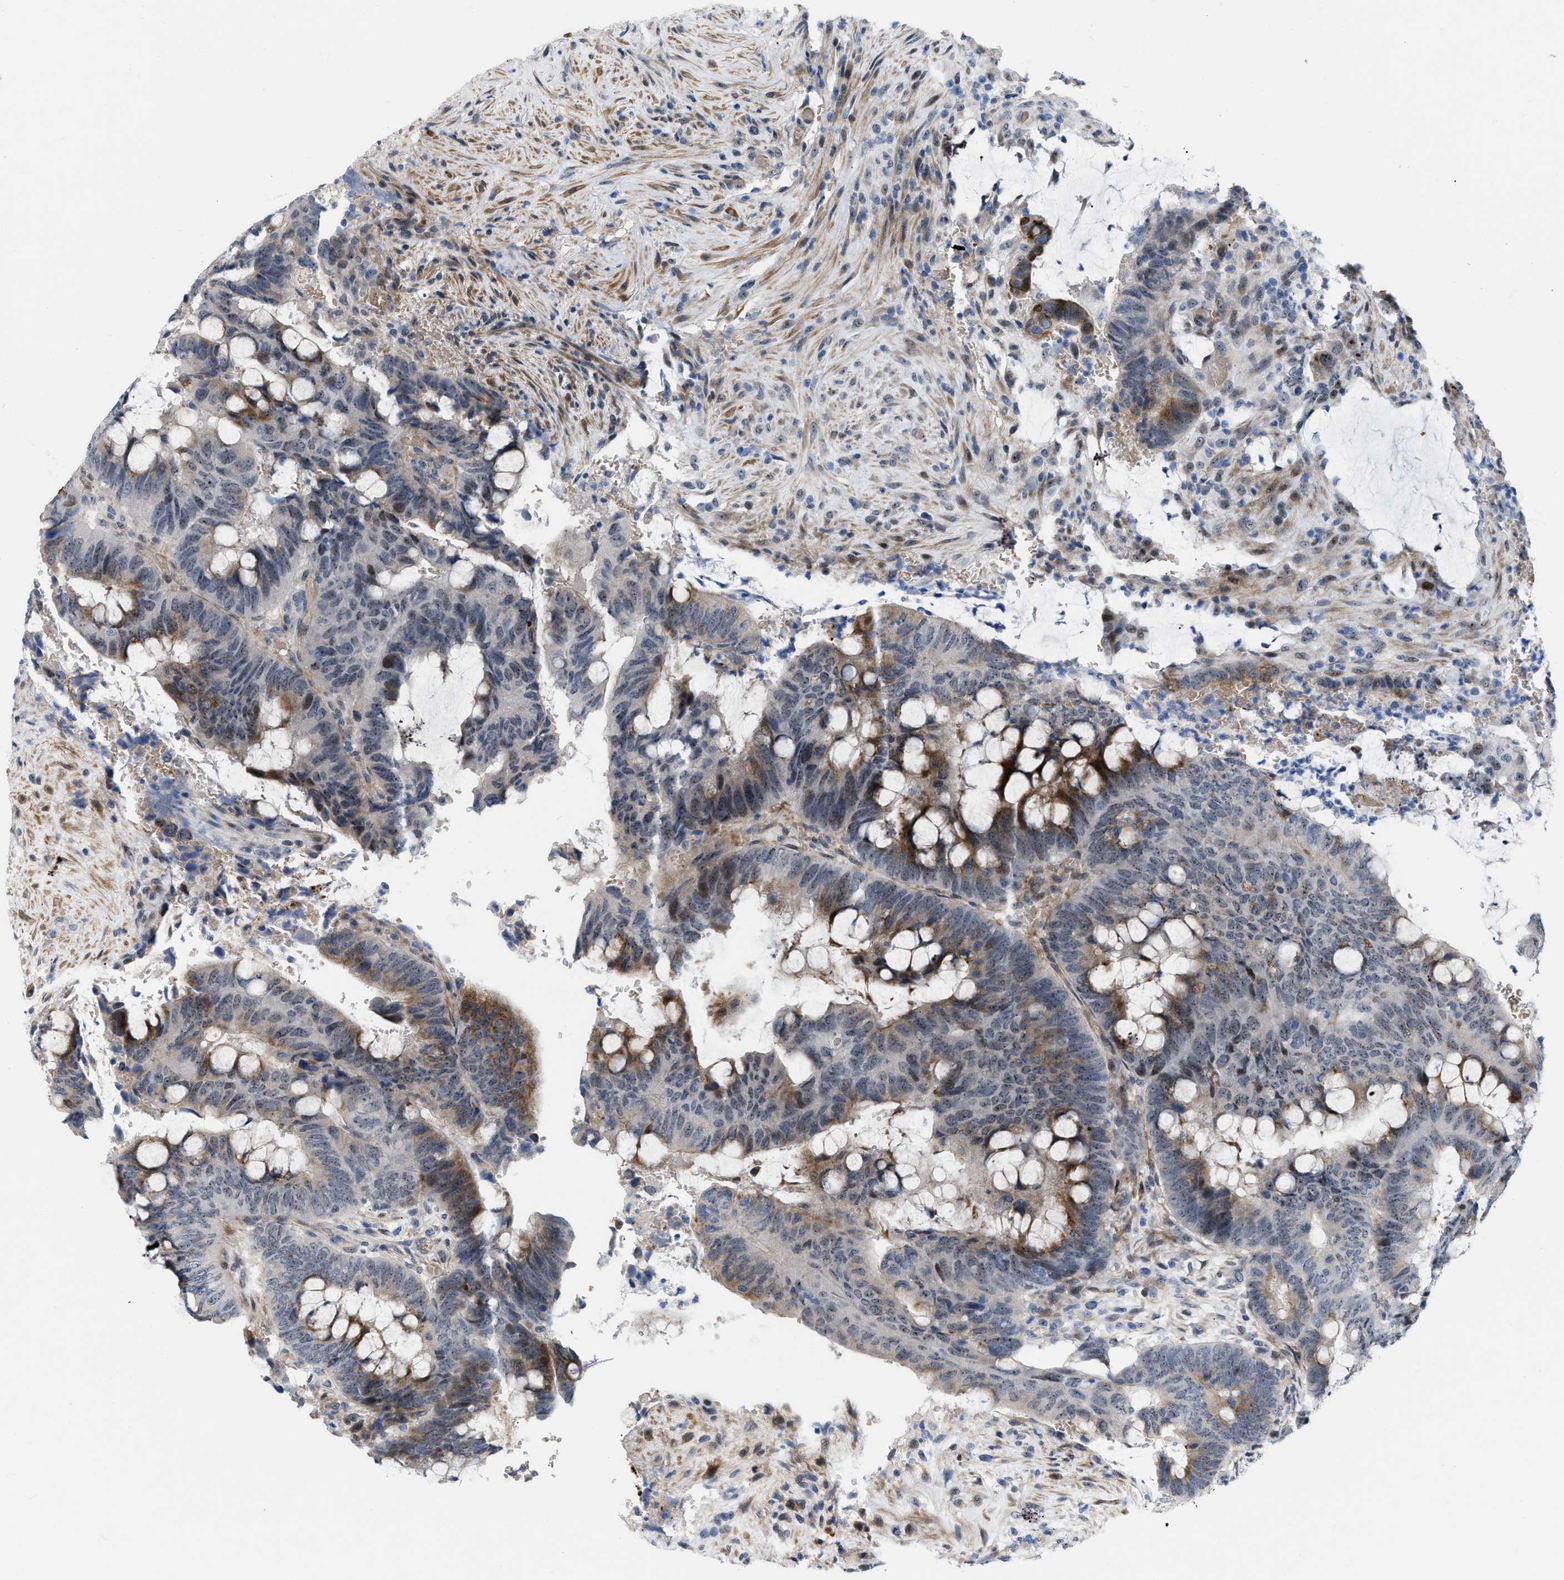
{"staining": {"intensity": "moderate", "quantity": "25%-75%", "location": "cytoplasmic/membranous,nuclear"}, "tissue": "colorectal cancer", "cell_type": "Tumor cells", "image_type": "cancer", "snomed": [{"axis": "morphology", "description": "Normal tissue, NOS"}, {"axis": "morphology", "description": "Adenocarcinoma, NOS"}, {"axis": "topography", "description": "Rectum"}, {"axis": "topography", "description": "Peripheral nerve tissue"}], "caption": "Adenocarcinoma (colorectal) tissue exhibits moderate cytoplasmic/membranous and nuclear positivity in about 25%-75% of tumor cells", "gene": "POLR1F", "patient": {"sex": "male", "age": 92}}